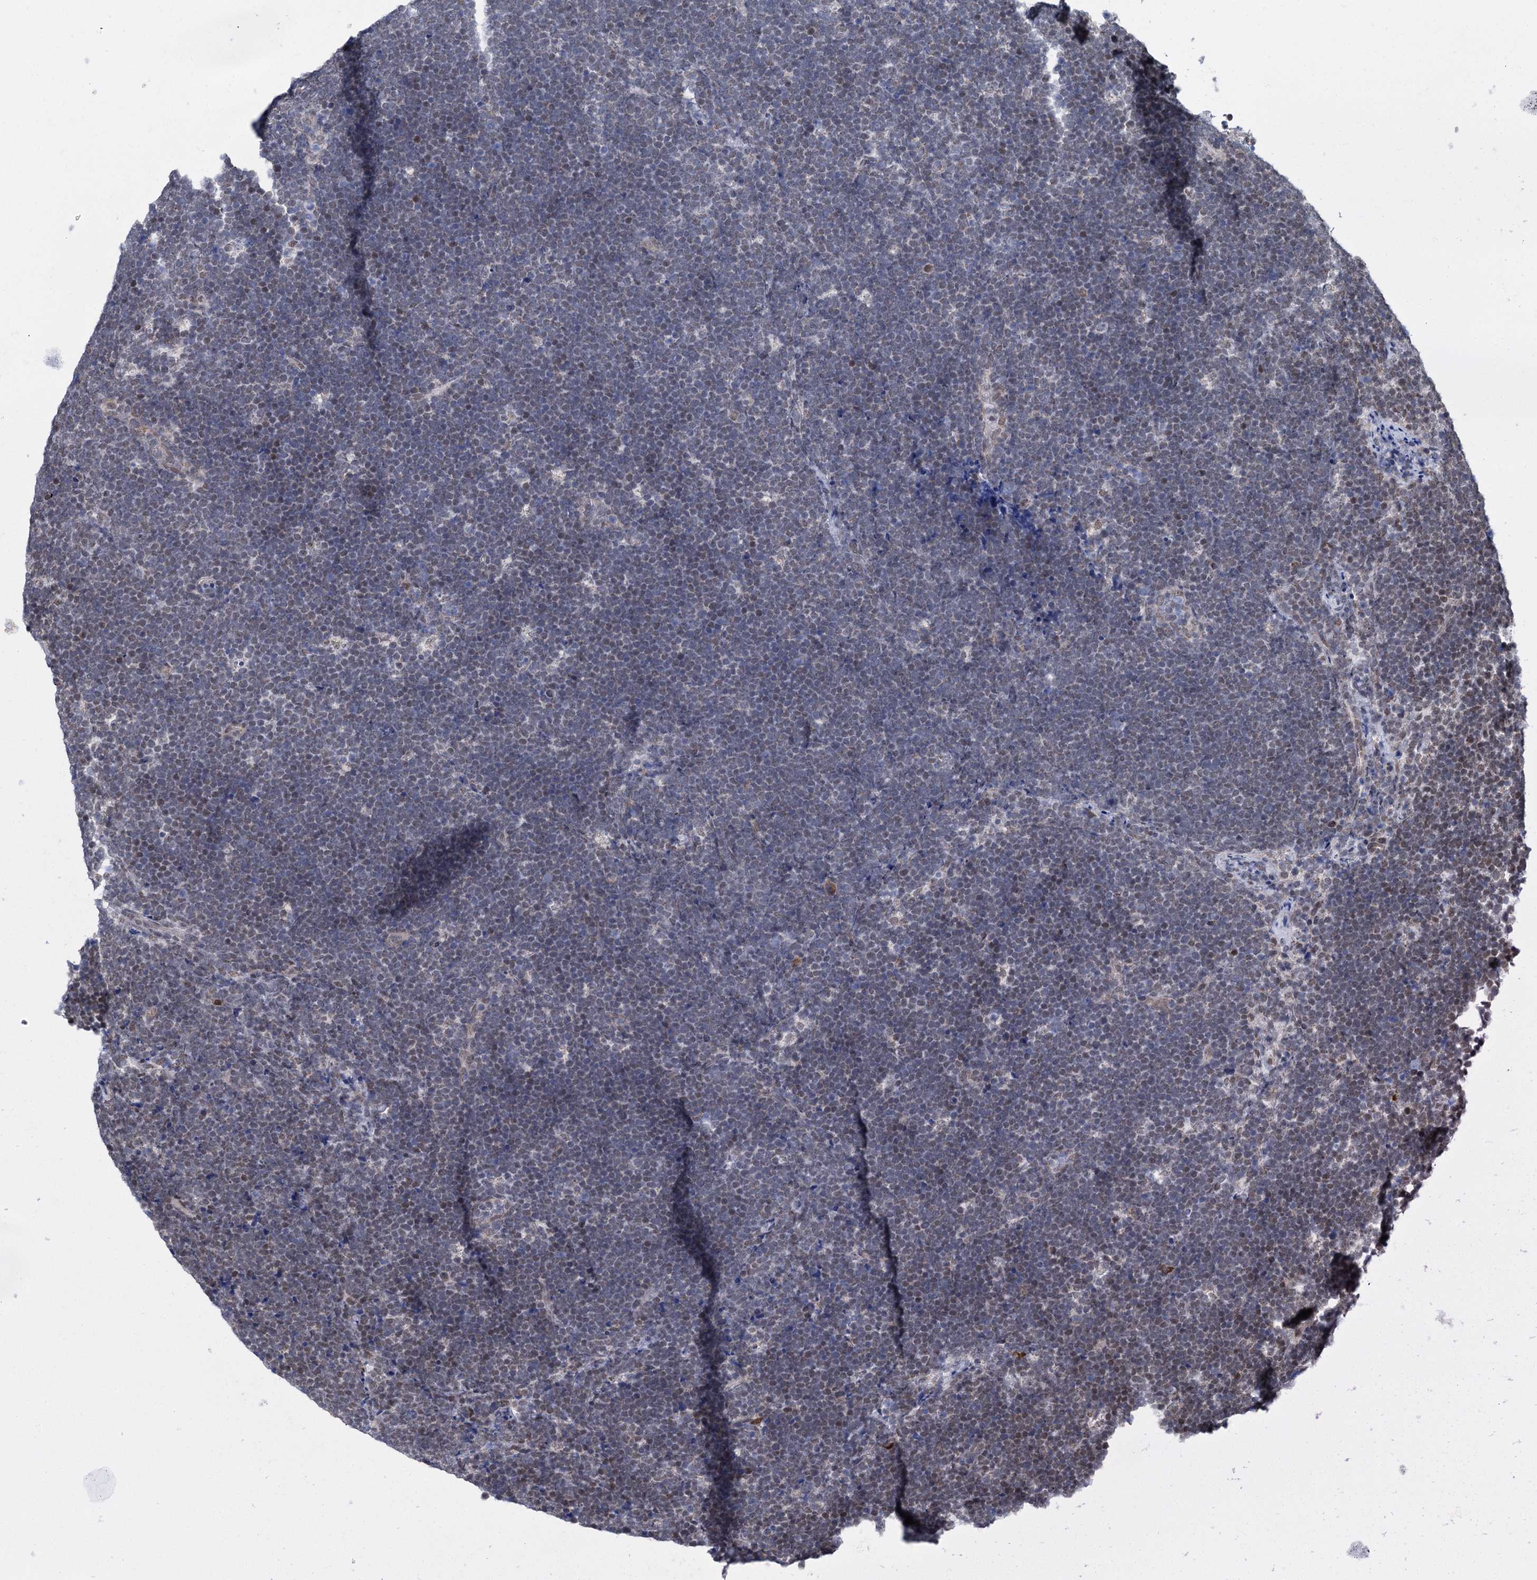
{"staining": {"intensity": "negative", "quantity": "none", "location": "none"}, "tissue": "lymphoma", "cell_type": "Tumor cells", "image_type": "cancer", "snomed": [{"axis": "morphology", "description": "Malignant lymphoma, non-Hodgkin's type, High grade"}, {"axis": "topography", "description": "Lymph node"}], "caption": "Protein analysis of malignant lymphoma, non-Hodgkin's type (high-grade) shows no significant staining in tumor cells. The staining was performed using DAB to visualize the protein expression in brown, while the nuclei were stained in blue with hematoxylin (Magnification: 20x).", "gene": "MORN3", "patient": {"sex": "male", "age": 13}}